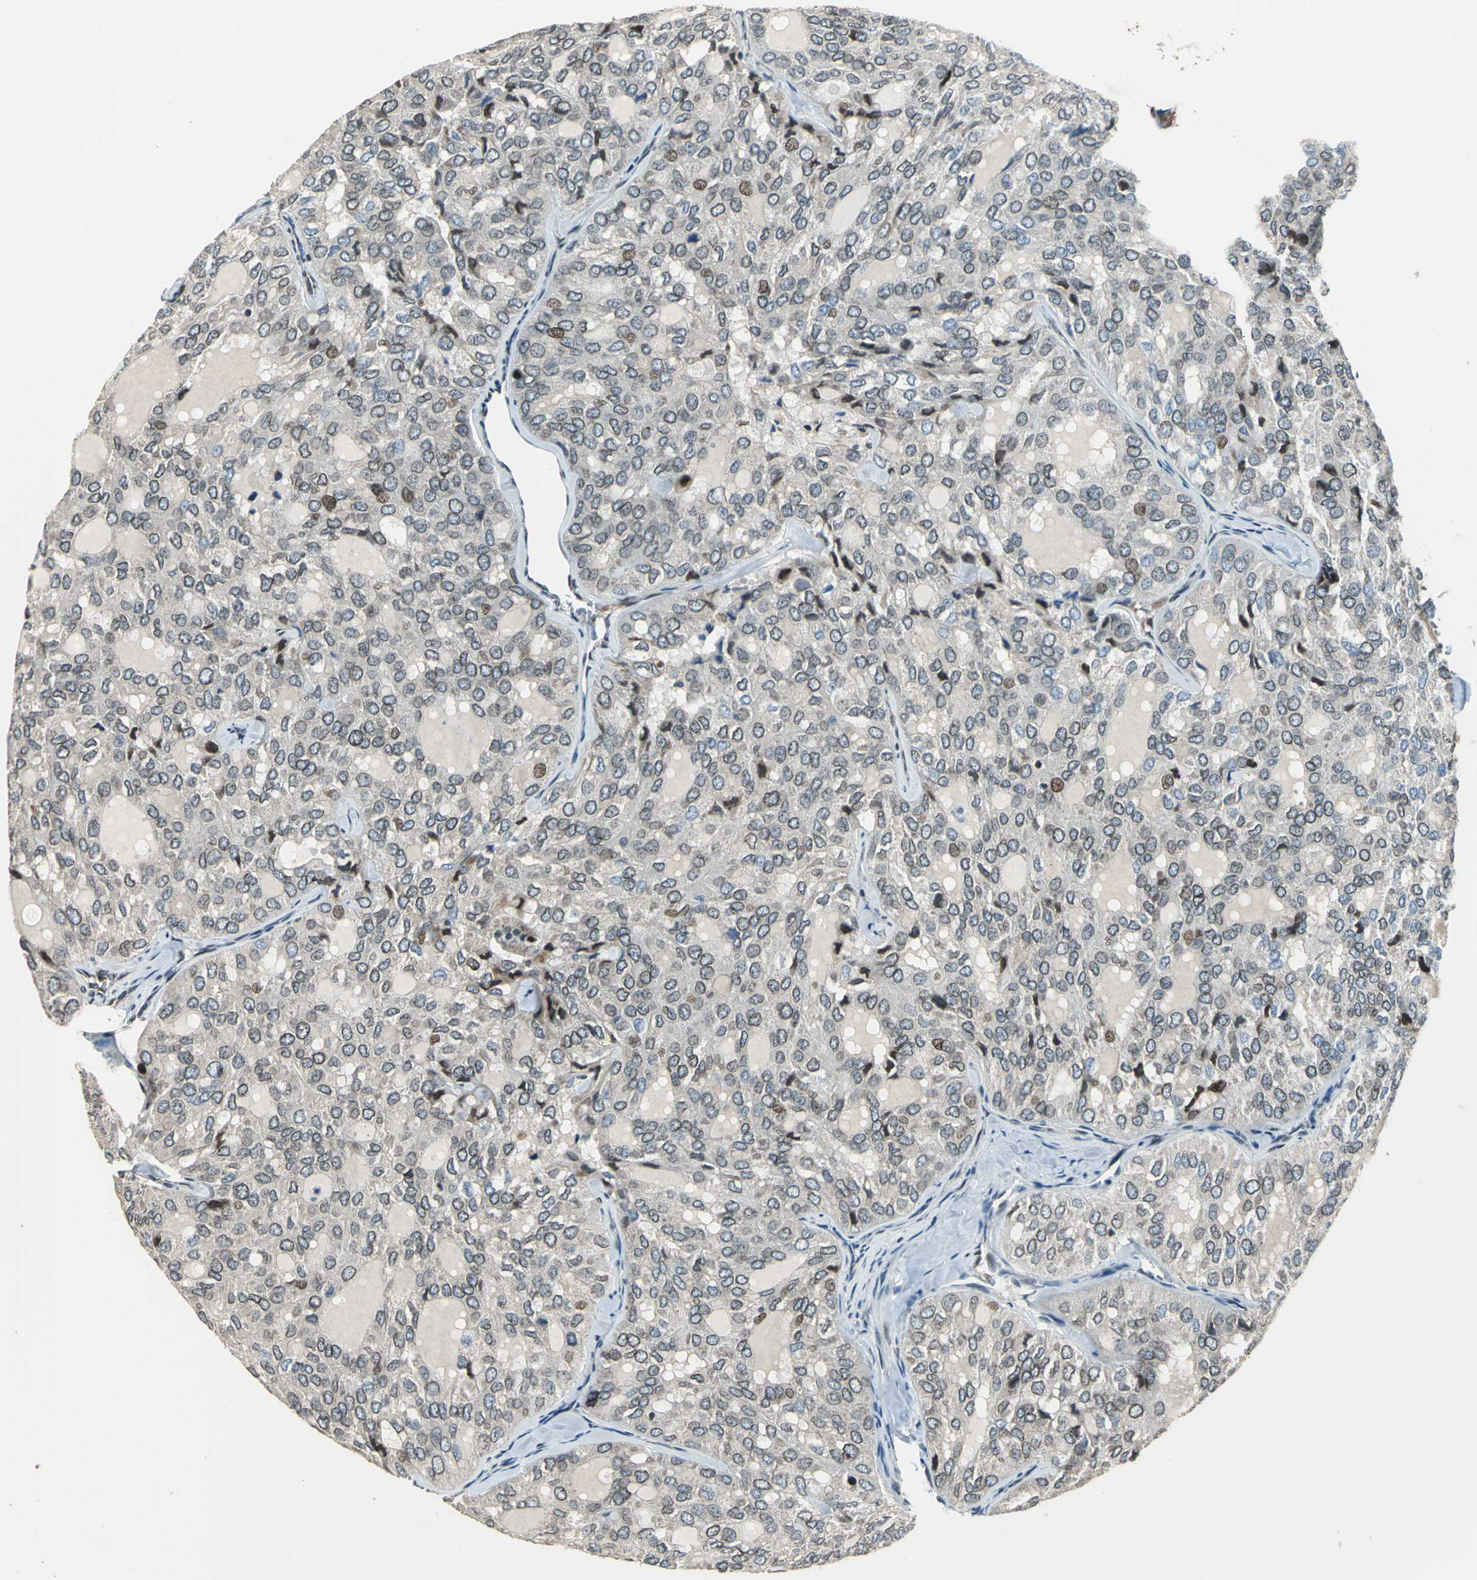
{"staining": {"intensity": "moderate", "quantity": "<25%", "location": "nuclear"}, "tissue": "thyroid cancer", "cell_type": "Tumor cells", "image_type": "cancer", "snomed": [{"axis": "morphology", "description": "Follicular adenoma carcinoma, NOS"}, {"axis": "topography", "description": "Thyroid gland"}], "caption": "Moderate nuclear expression is present in approximately <25% of tumor cells in thyroid follicular adenoma carcinoma.", "gene": "BRIP1", "patient": {"sex": "male", "age": 75}}